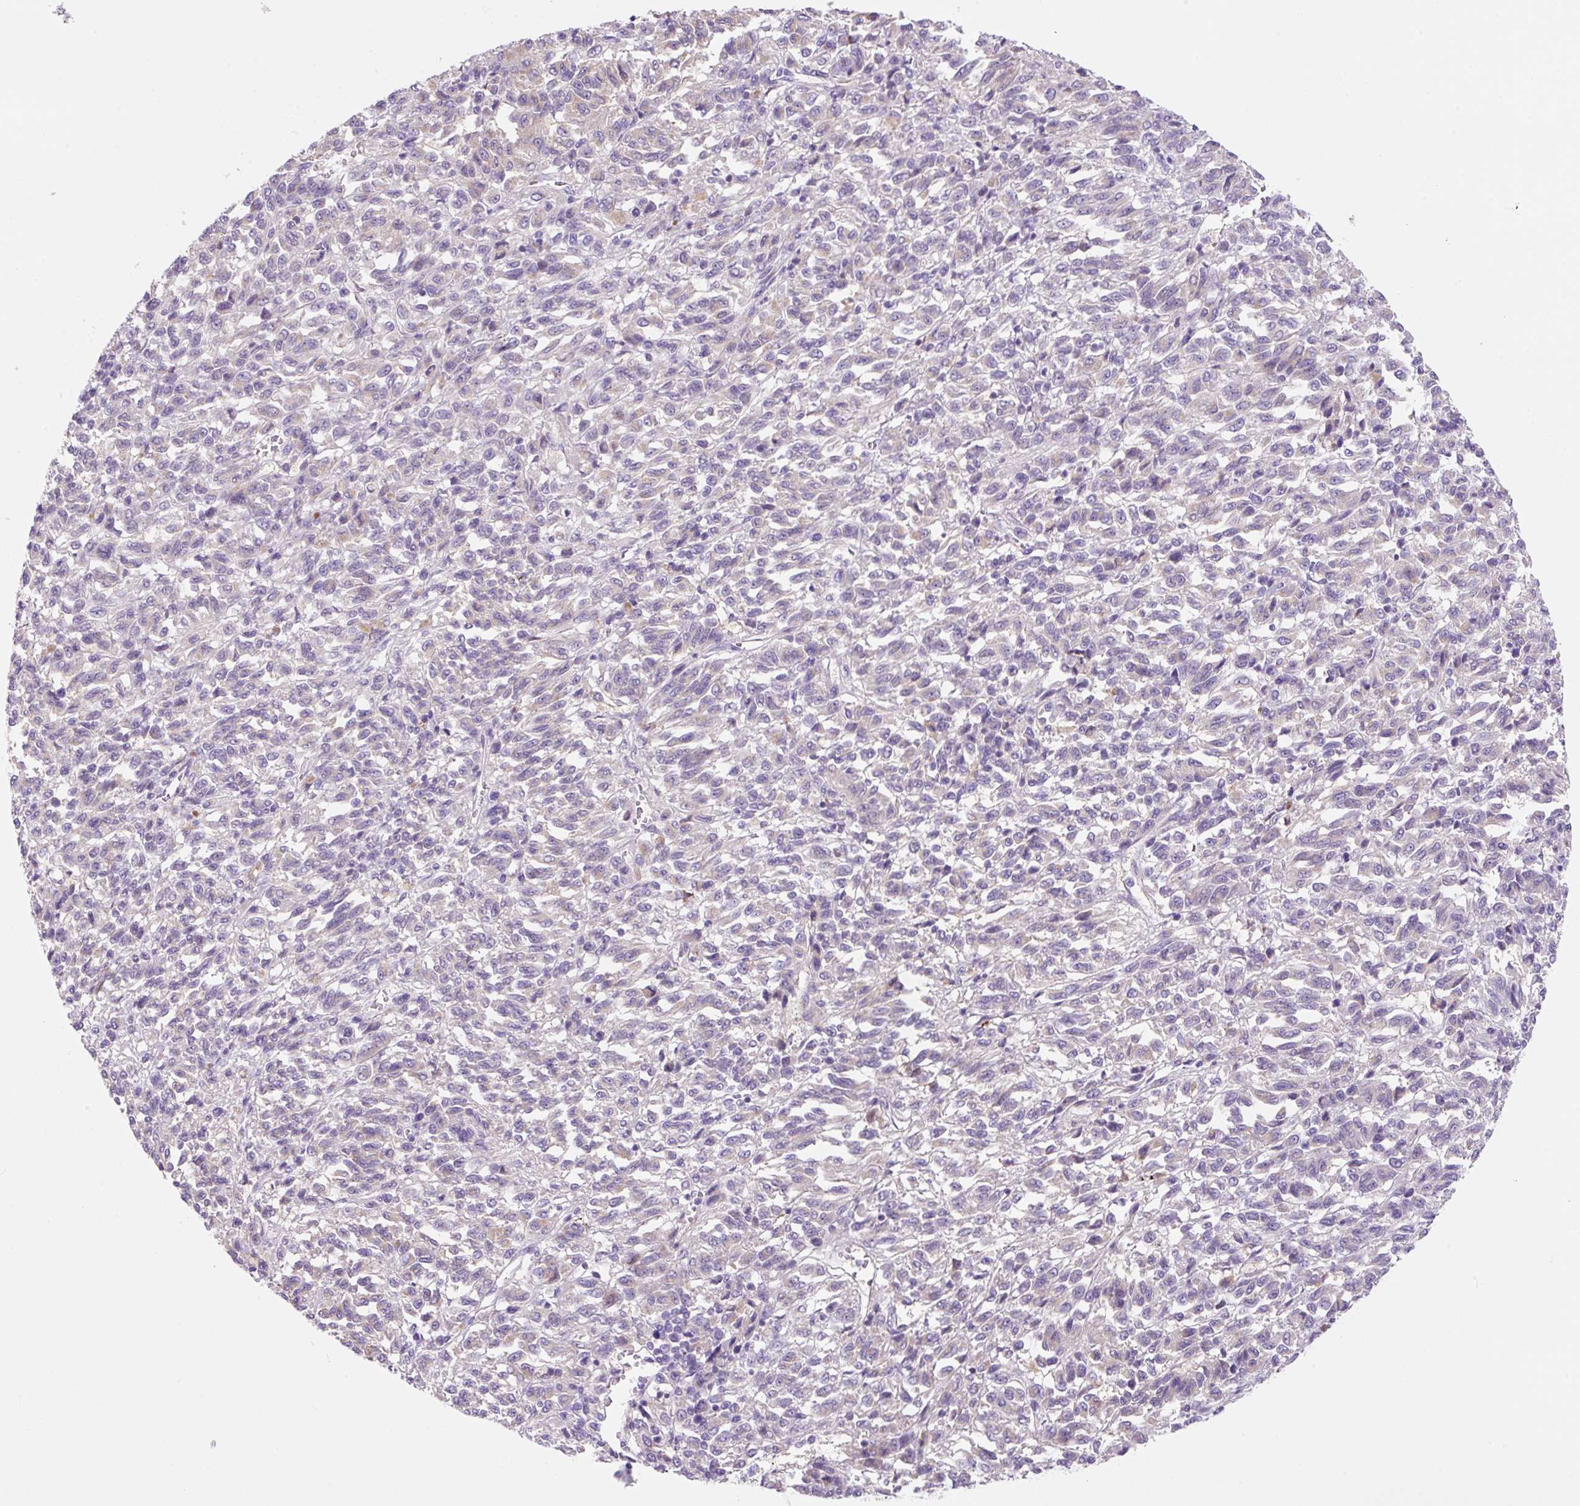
{"staining": {"intensity": "negative", "quantity": "none", "location": "none"}, "tissue": "melanoma", "cell_type": "Tumor cells", "image_type": "cancer", "snomed": [{"axis": "morphology", "description": "Malignant melanoma, Metastatic site"}, {"axis": "topography", "description": "Lung"}], "caption": "Immunohistochemical staining of human melanoma displays no significant expression in tumor cells.", "gene": "NDST3", "patient": {"sex": "male", "age": 64}}